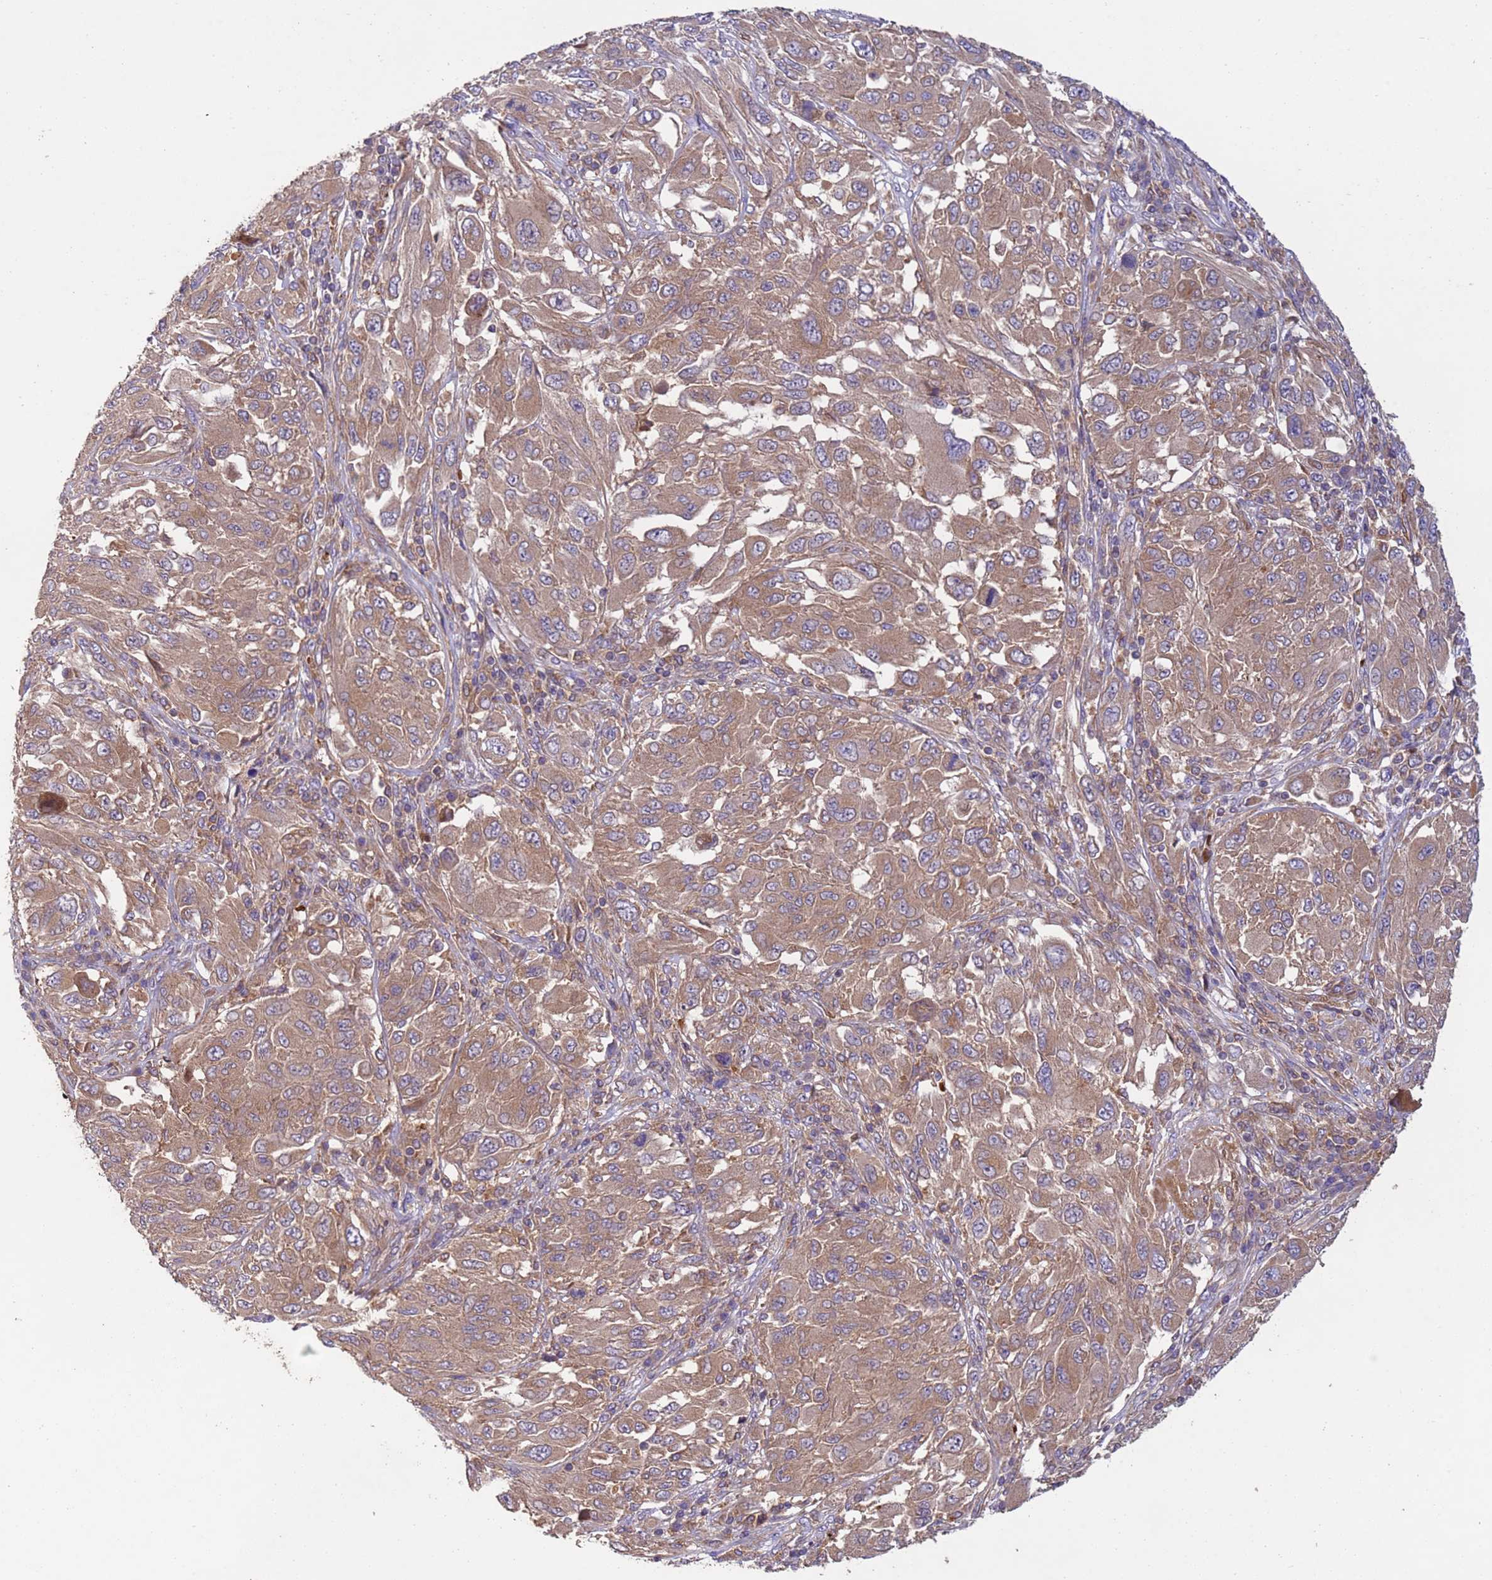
{"staining": {"intensity": "moderate", "quantity": ">75%", "location": "cytoplasmic/membranous"}, "tissue": "melanoma", "cell_type": "Tumor cells", "image_type": "cancer", "snomed": [{"axis": "morphology", "description": "Malignant melanoma, NOS"}, {"axis": "topography", "description": "Skin"}], "caption": "Immunohistochemical staining of human melanoma reveals medium levels of moderate cytoplasmic/membranous expression in about >75% of tumor cells.", "gene": "RAB10", "patient": {"sex": "female", "age": 91}}